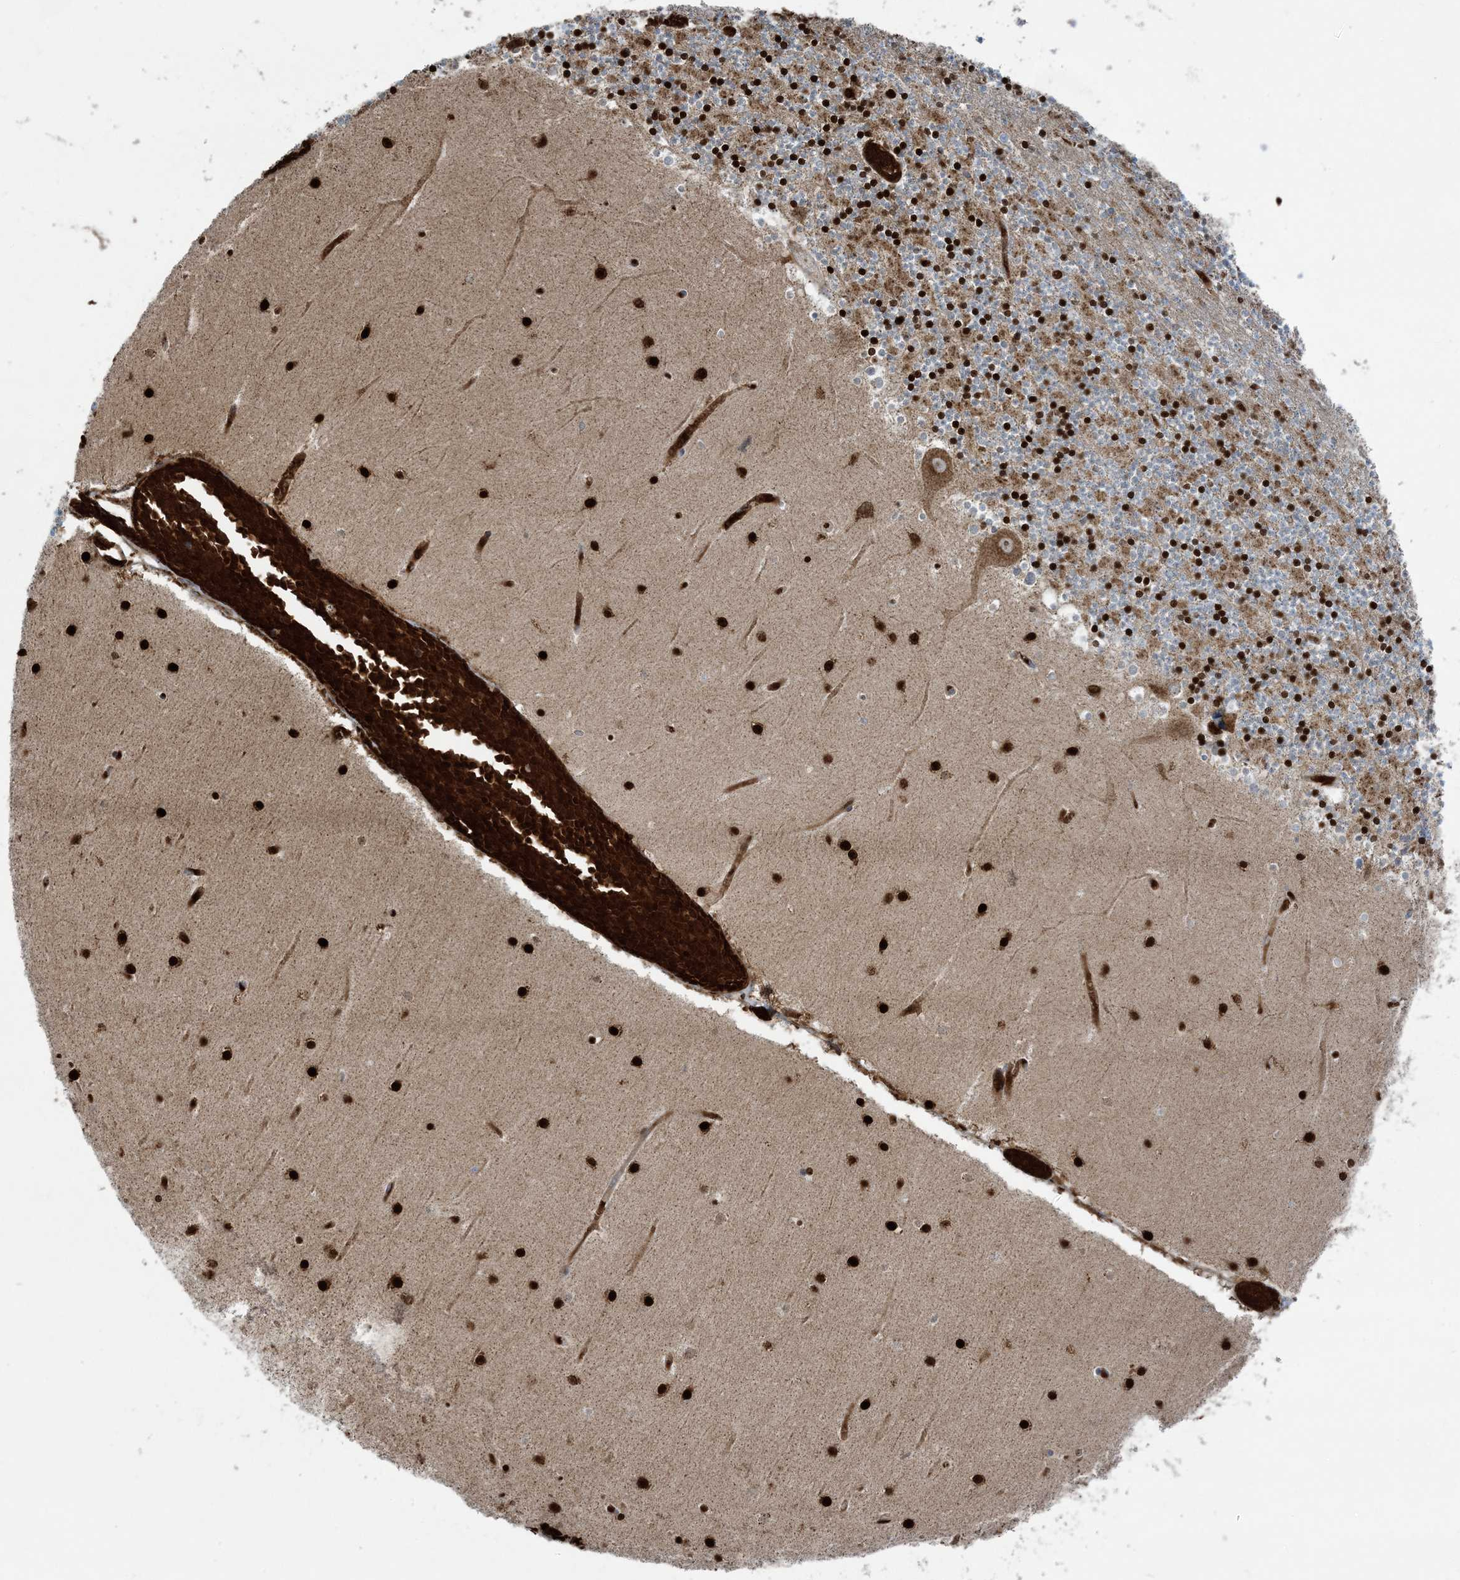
{"staining": {"intensity": "strong", "quantity": "<25%", "location": "cytoplasmic/membranous,nuclear"}, "tissue": "cerebellum", "cell_type": "Cells in granular layer", "image_type": "normal", "snomed": [{"axis": "morphology", "description": "Normal tissue, NOS"}, {"axis": "topography", "description": "Cerebellum"}], "caption": "This photomicrograph demonstrates immunohistochemistry (IHC) staining of benign human cerebellum, with medium strong cytoplasmic/membranous,nuclear expression in approximately <25% of cells in granular layer.", "gene": "PIK3R4", "patient": {"sex": "female", "age": 28}}